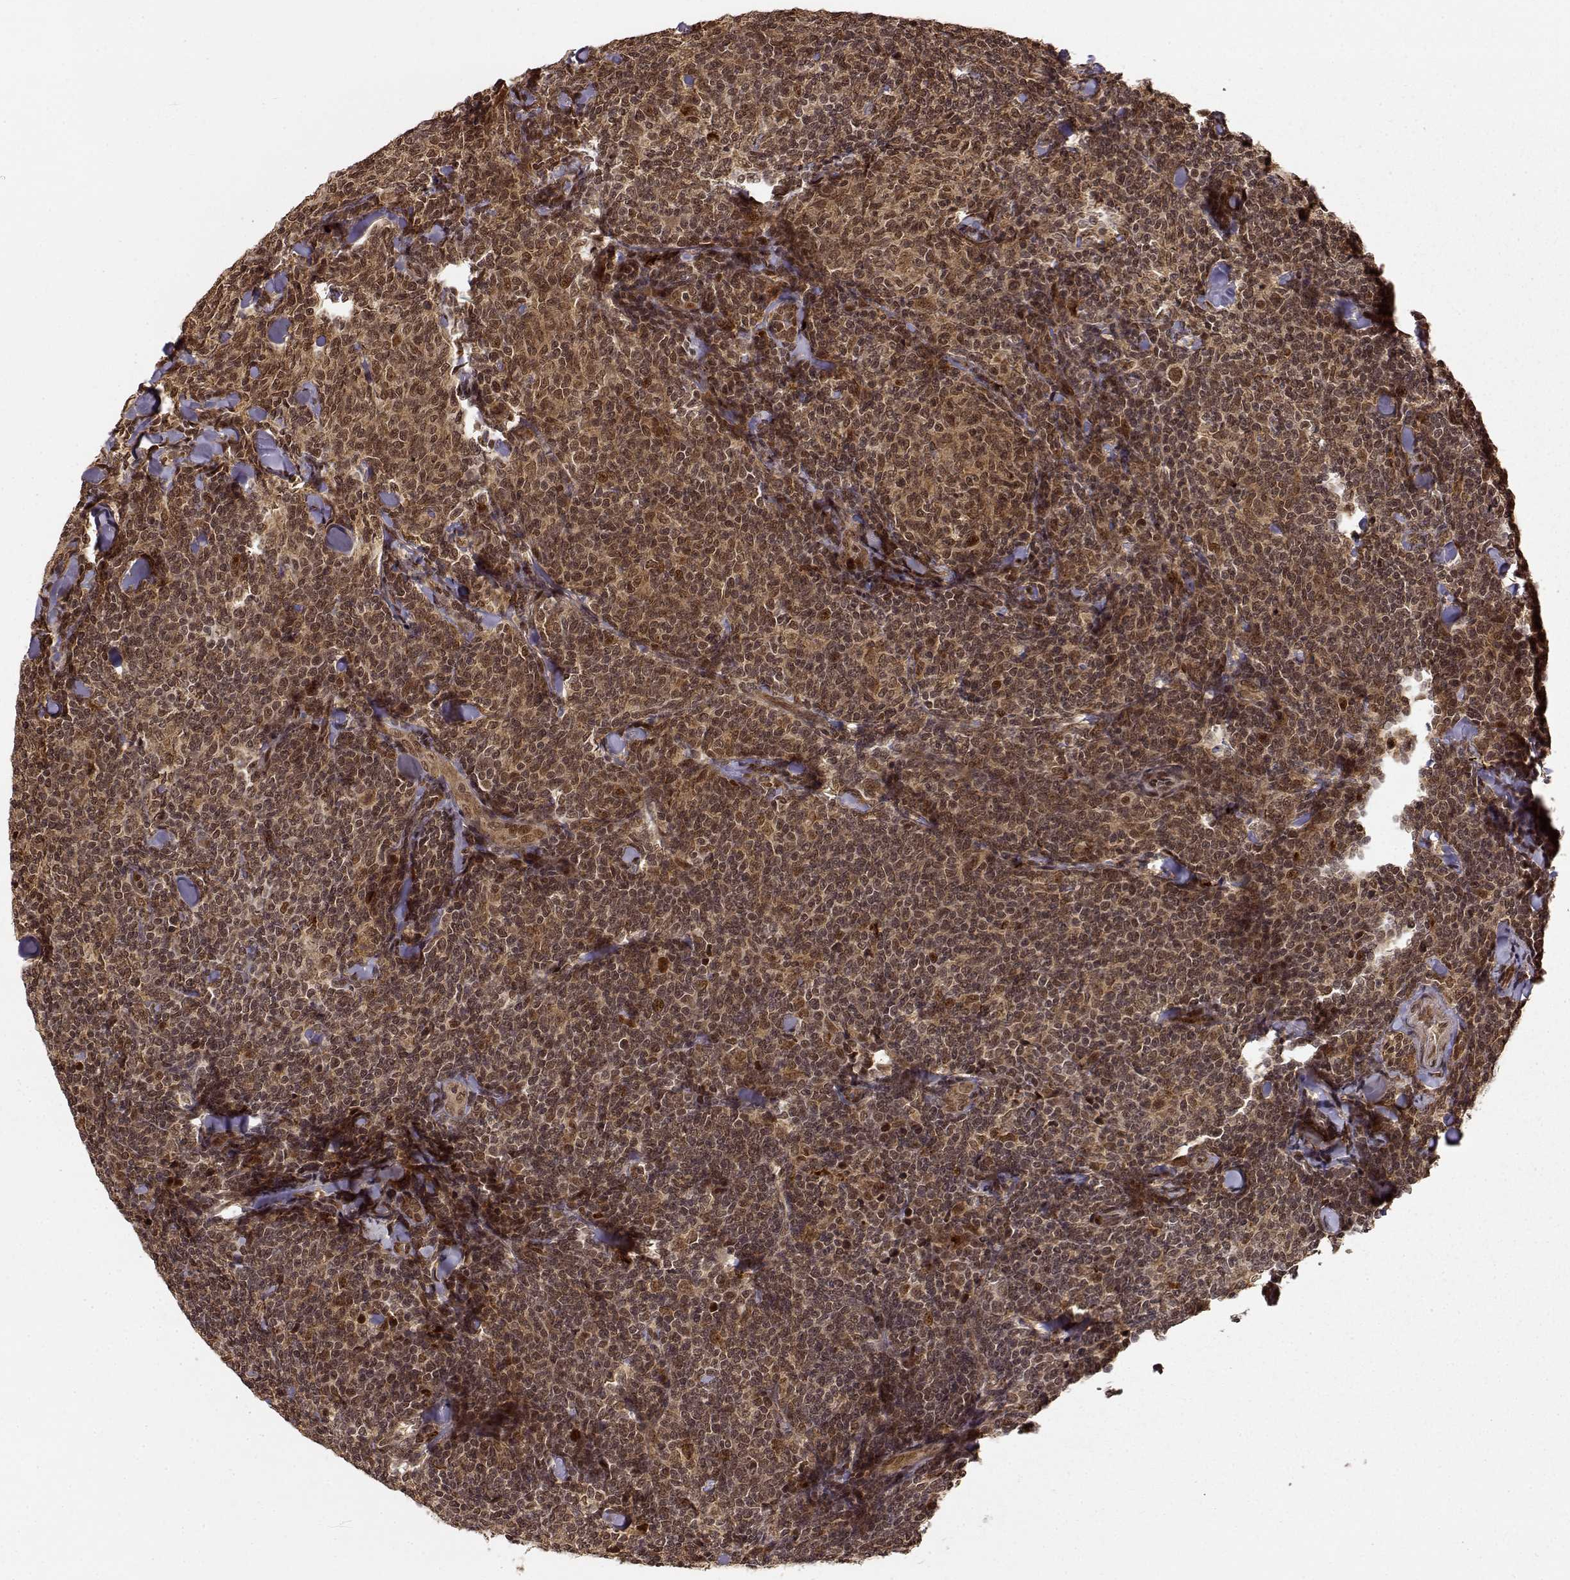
{"staining": {"intensity": "moderate", "quantity": ">75%", "location": "cytoplasmic/membranous,nuclear"}, "tissue": "lymphoma", "cell_type": "Tumor cells", "image_type": "cancer", "snomed": [{"axis": "morphology", "description": "Malignant lymphoma, non-Hodgkin's type, Low grade"}, {"axis": "topography", "description": "Lymph node"}], "caption": "Immunohistochemical staining of malignant lymphoma, non-Hodgkin's type (low-grade) shows medium levels of moderate cytoplasmic/membranous and nuclear protein expression in about >75% of tumor cells. The staining was performed using DAB to visualize the protein expression in brown, while the nuclei were stained in blue with hematoxylin (Magnification: 20x).", "gene": "MAEA", "patient": {"sex": "female", "age": 56}}